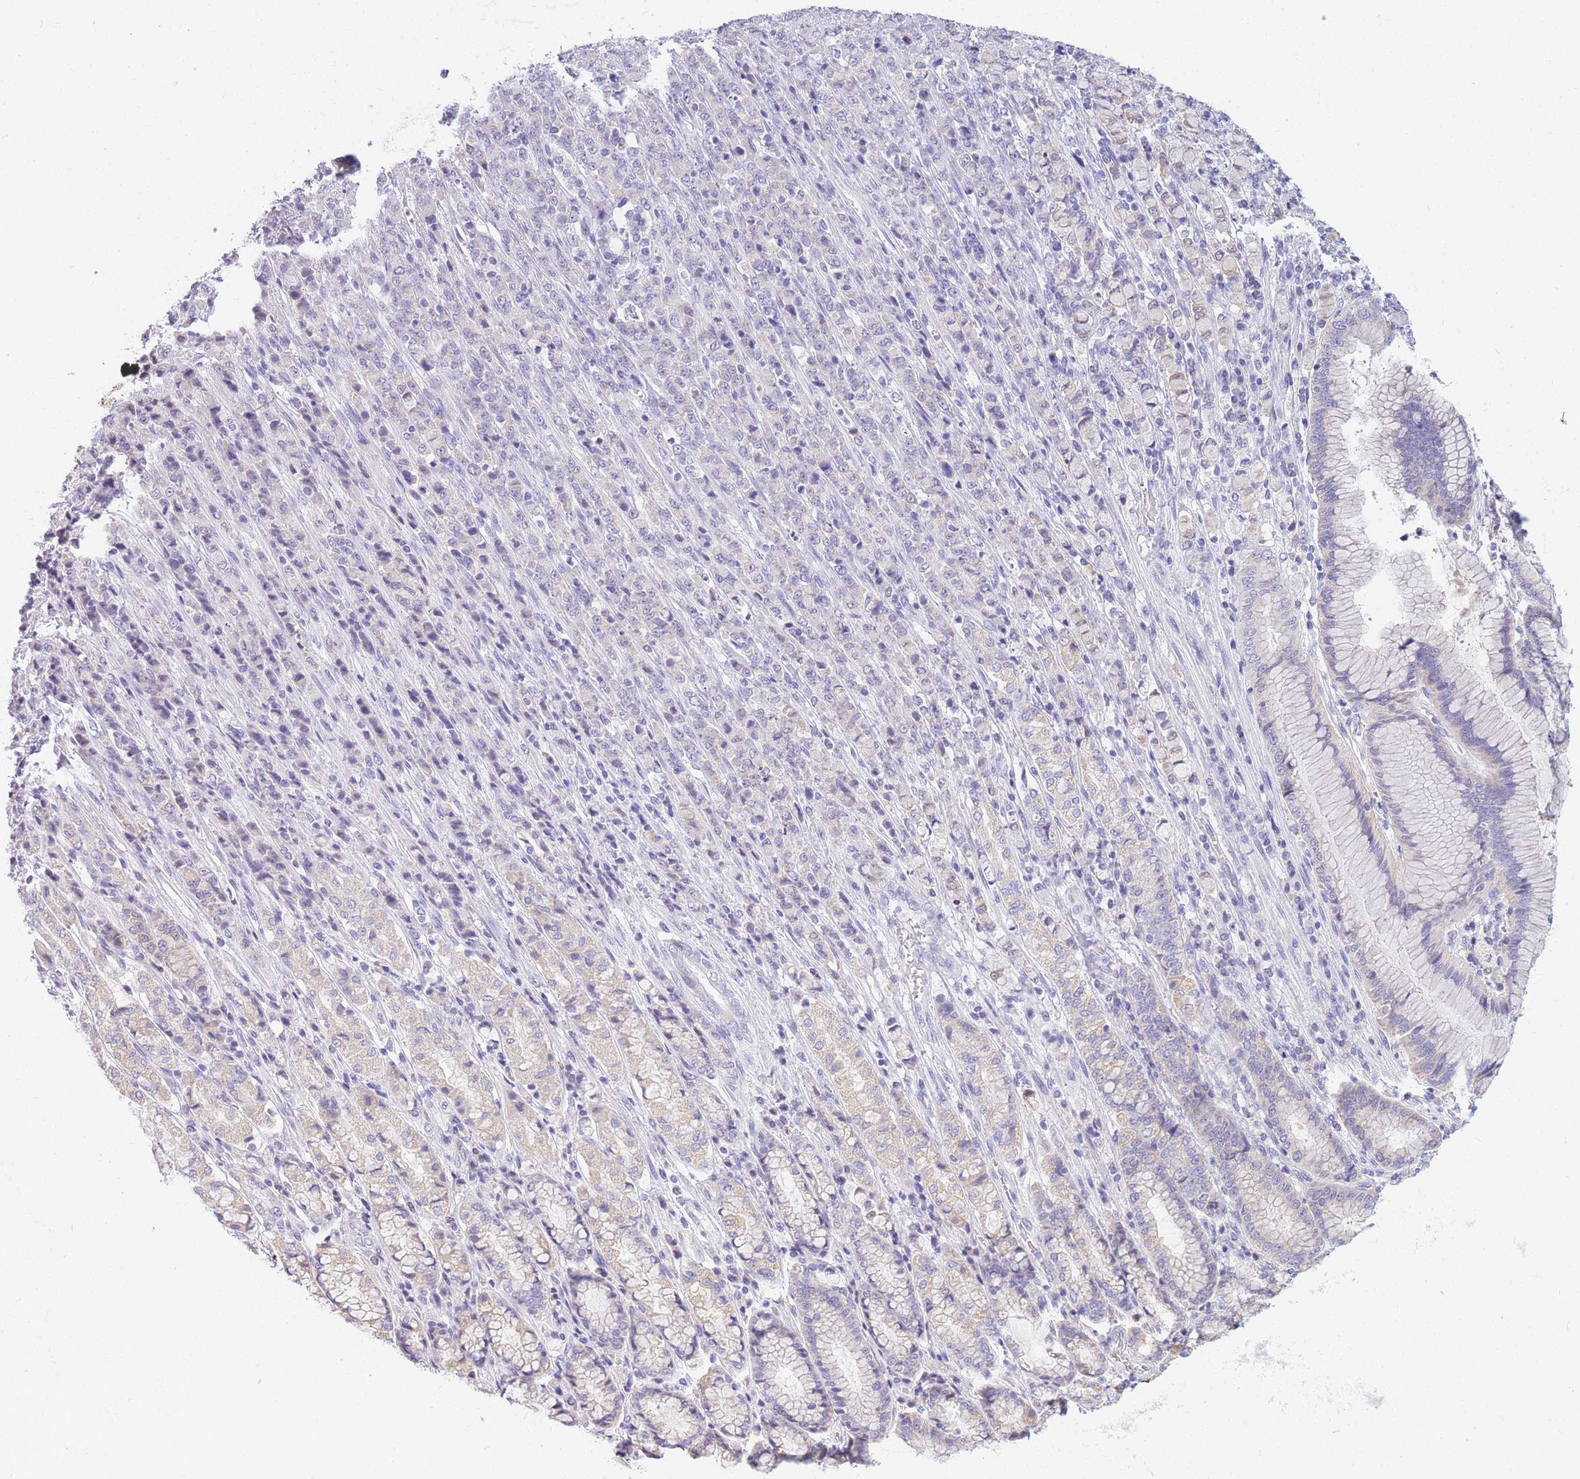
{"staining": {"intensity": "negative", "quantity": "none", "location": "none"}, "tissue": "stomach cancer", "cell_type": "Tumor cells", "image_type": "cancer", "snomed": [{"axis": "morphology", "description": "Adenocarcinoma, NOS"}, {"axis": "topography", "description": "Stomach"}], "caption": "Immunohistochemistry image of neoplastic tissue: human adenocarcinoma (stomach) stained with DAB demonstrates no significant protein positivity in tumor cells.", "gene": "DHRS11", "patient": {"sex": "female", "age": 79}}